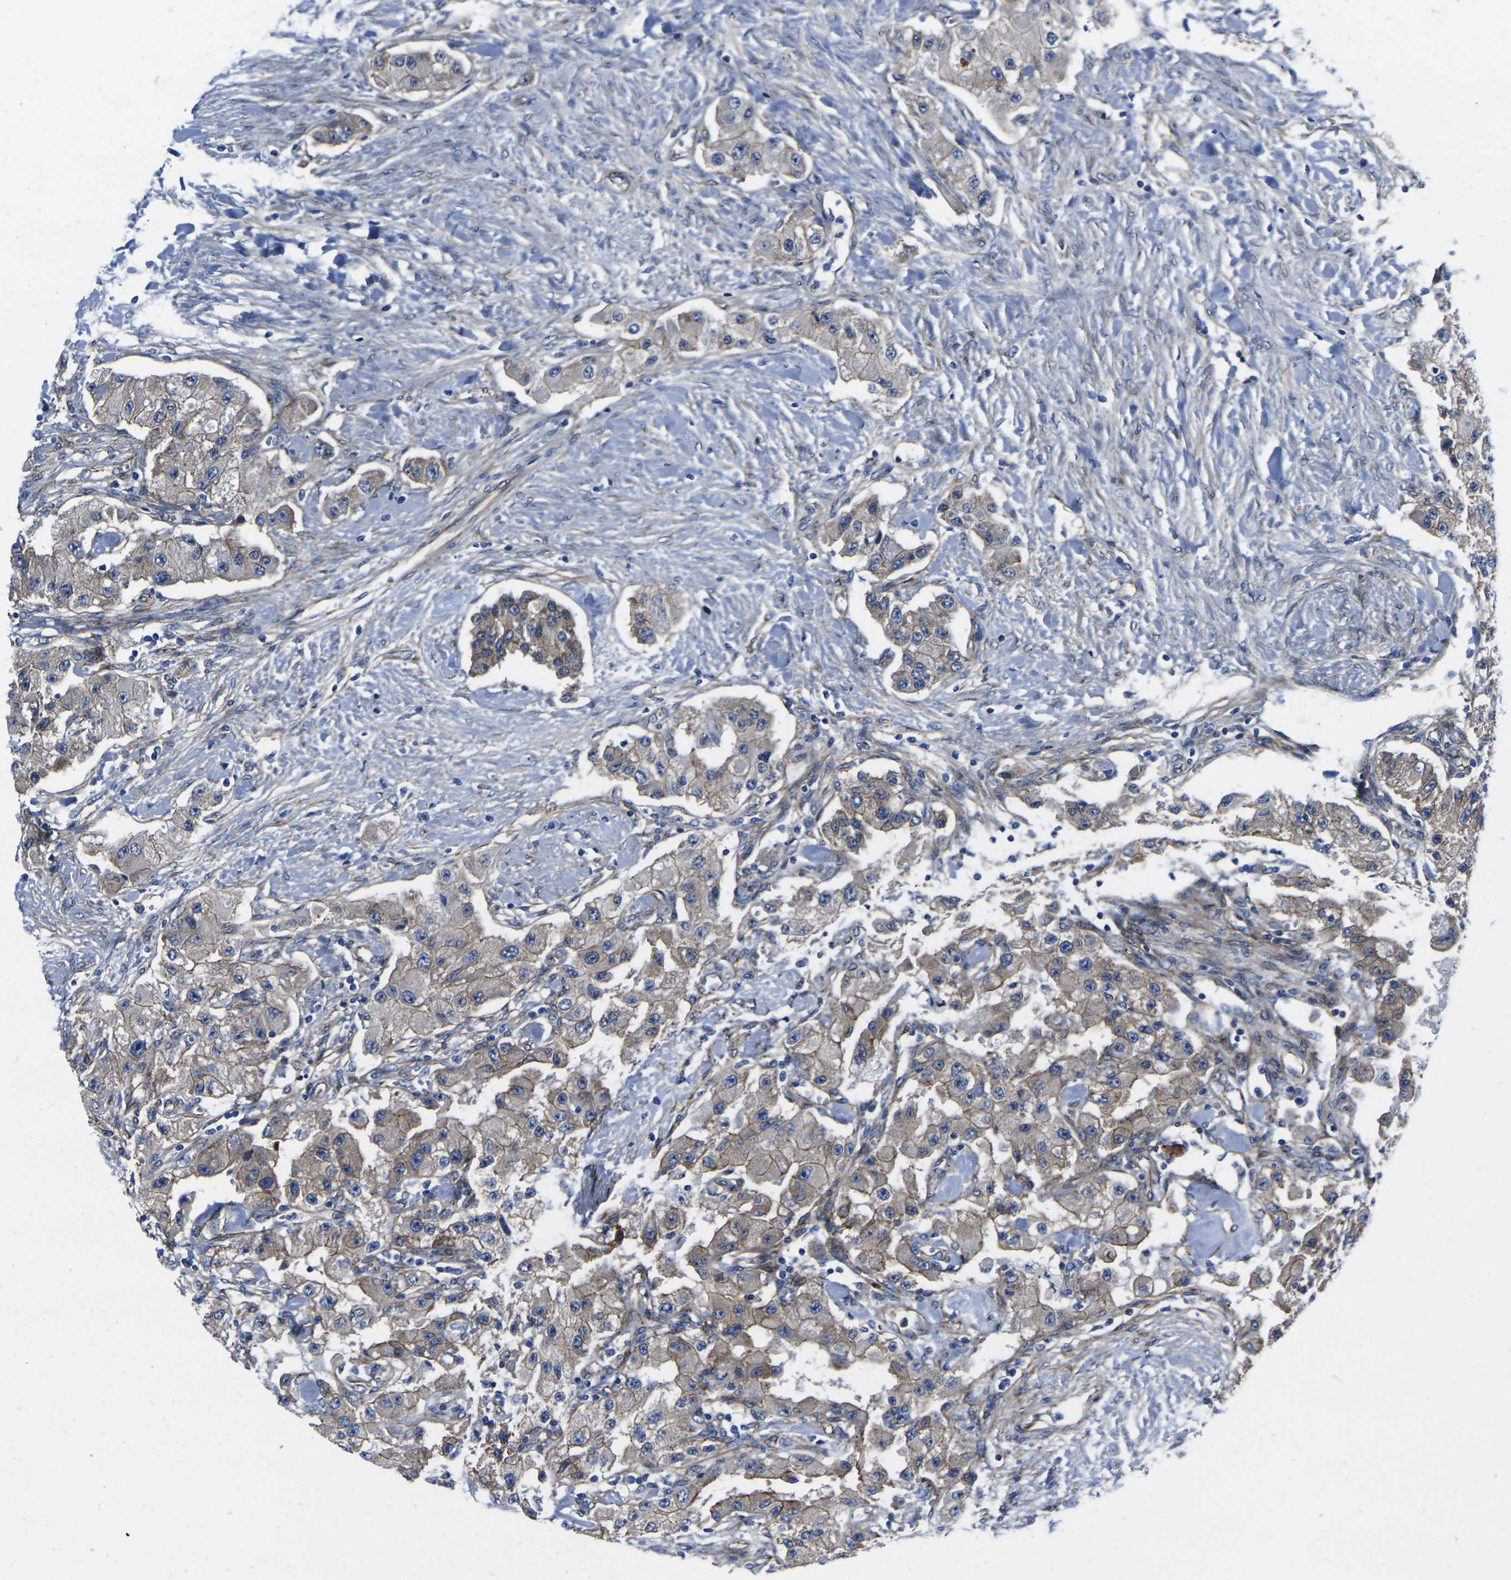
{"staining": {"intensity": "moderate", "quantity": ">75%", "location": "cytoplasmic/membranous"}, "tissue": "carcinoid", "cell_type": "Tumor cells", "image_type": "cancer", "snomed": [{"axis": "morphology", "description": "Carcinoid, malignant, NOS"}, {"axis": "topography", "description": "Pancreas"}], "caption": "DAB (3,3'-diaminobenzidine) immunohistochemical staining of malignant carcinoid shows moderate cytoplasmic/membranous protein staining in about >75% of tumor cells.", "gene": "NUMB", "patient": {"sex": "male", "age": 41}}